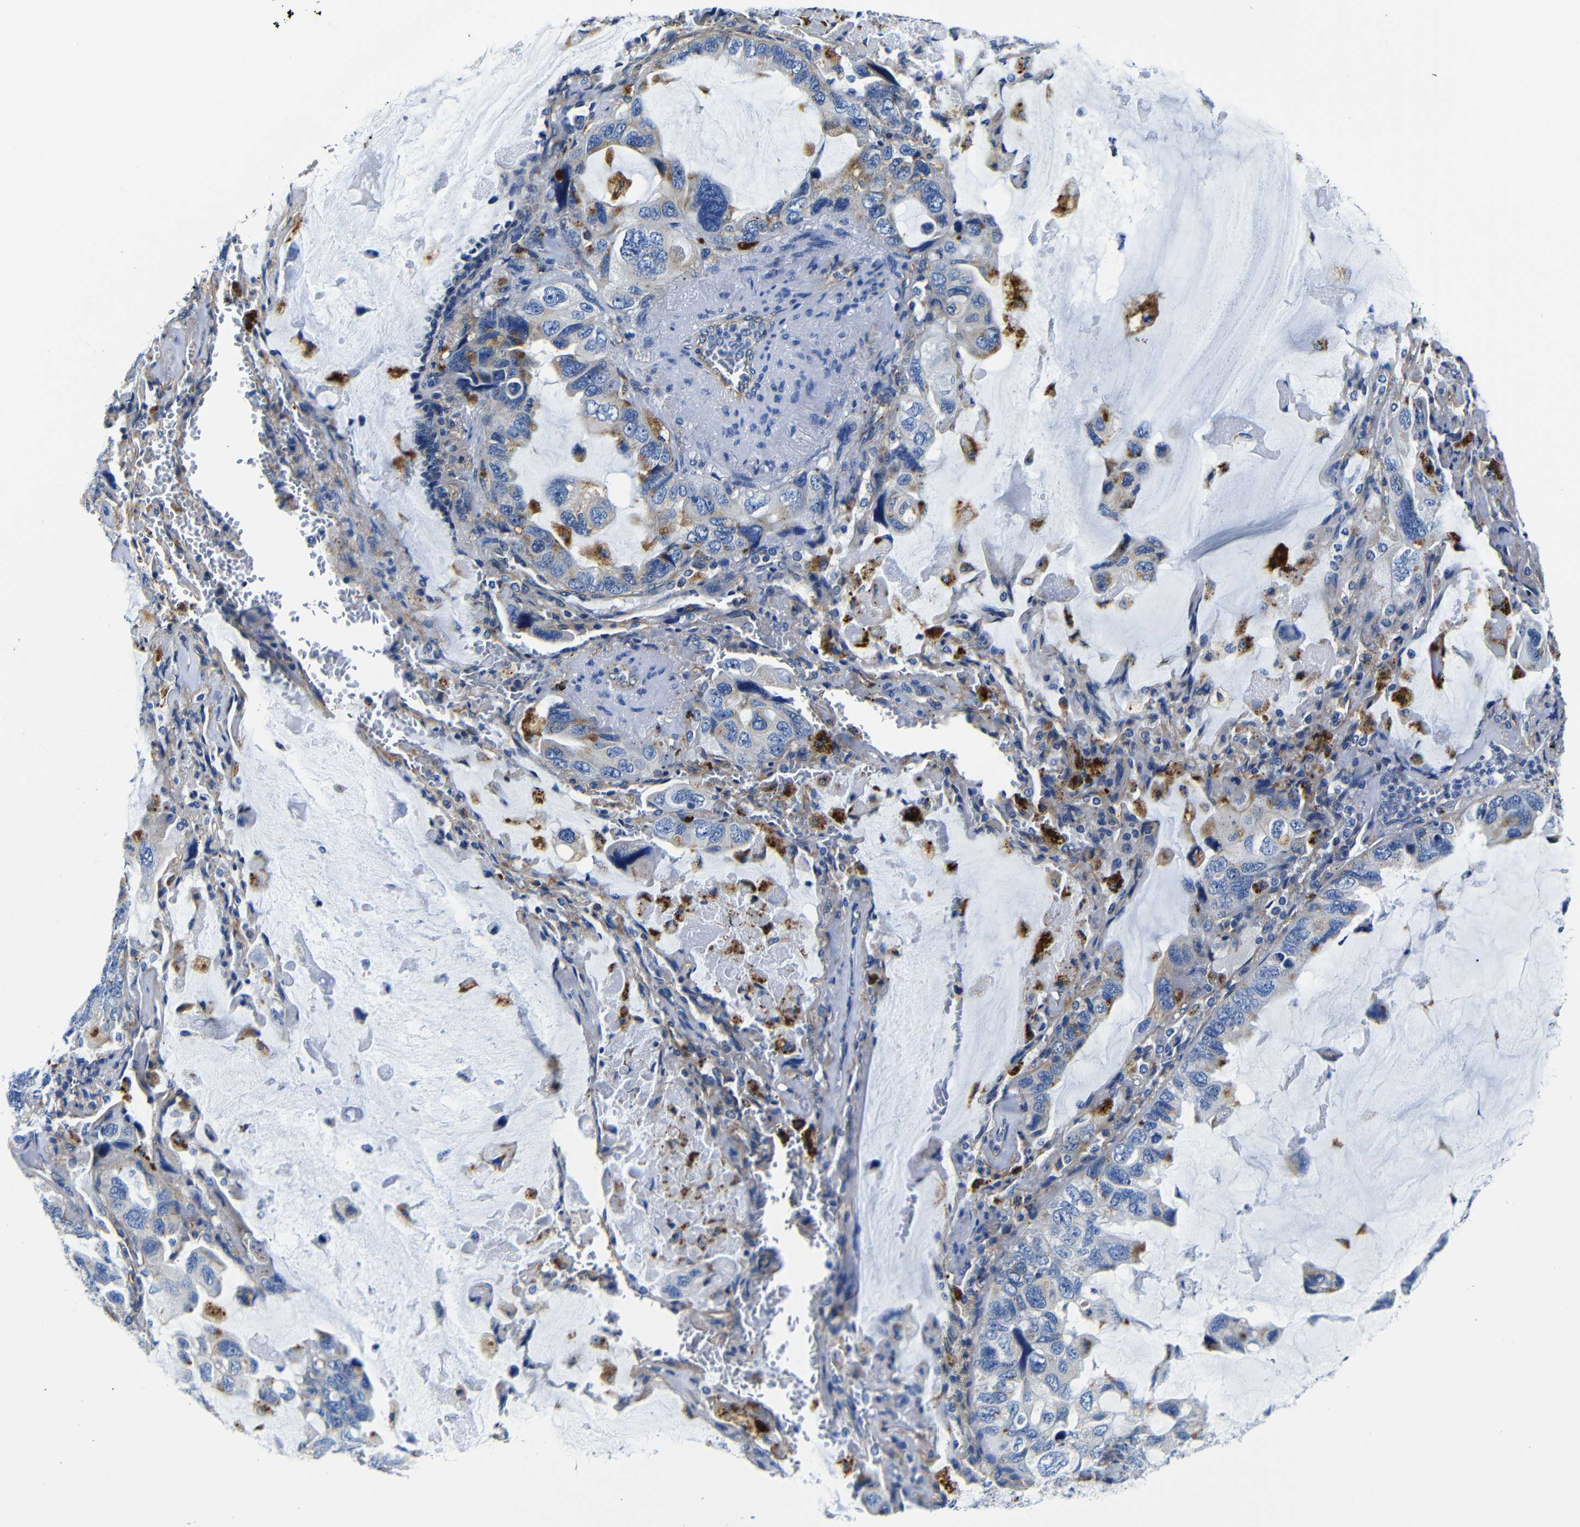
{"staining": {"intensity": "negative", "quantity": "none", "location": "none"}, "tissue": "lung cancer", "cell_type": "Tumor cells", "image_type": "cancer", "snomed": [{"axis": "morphology", "description": "Squamous cell carcinoma, NOS"}, {"axis": "topography", "description": "Lung"}], "caption": "Immunohistochemistry (IHC) micrograph of neoplastic tissue: human lung squamous cell carcinoma stained with DAB exhibits no significant protein positivity in tumor cells. (Immunohistochemistry (IHC), brightfield microscopy, high magnification).", "gene": "GIMAP2", "patient": {"sex": "female", "age": 73}}